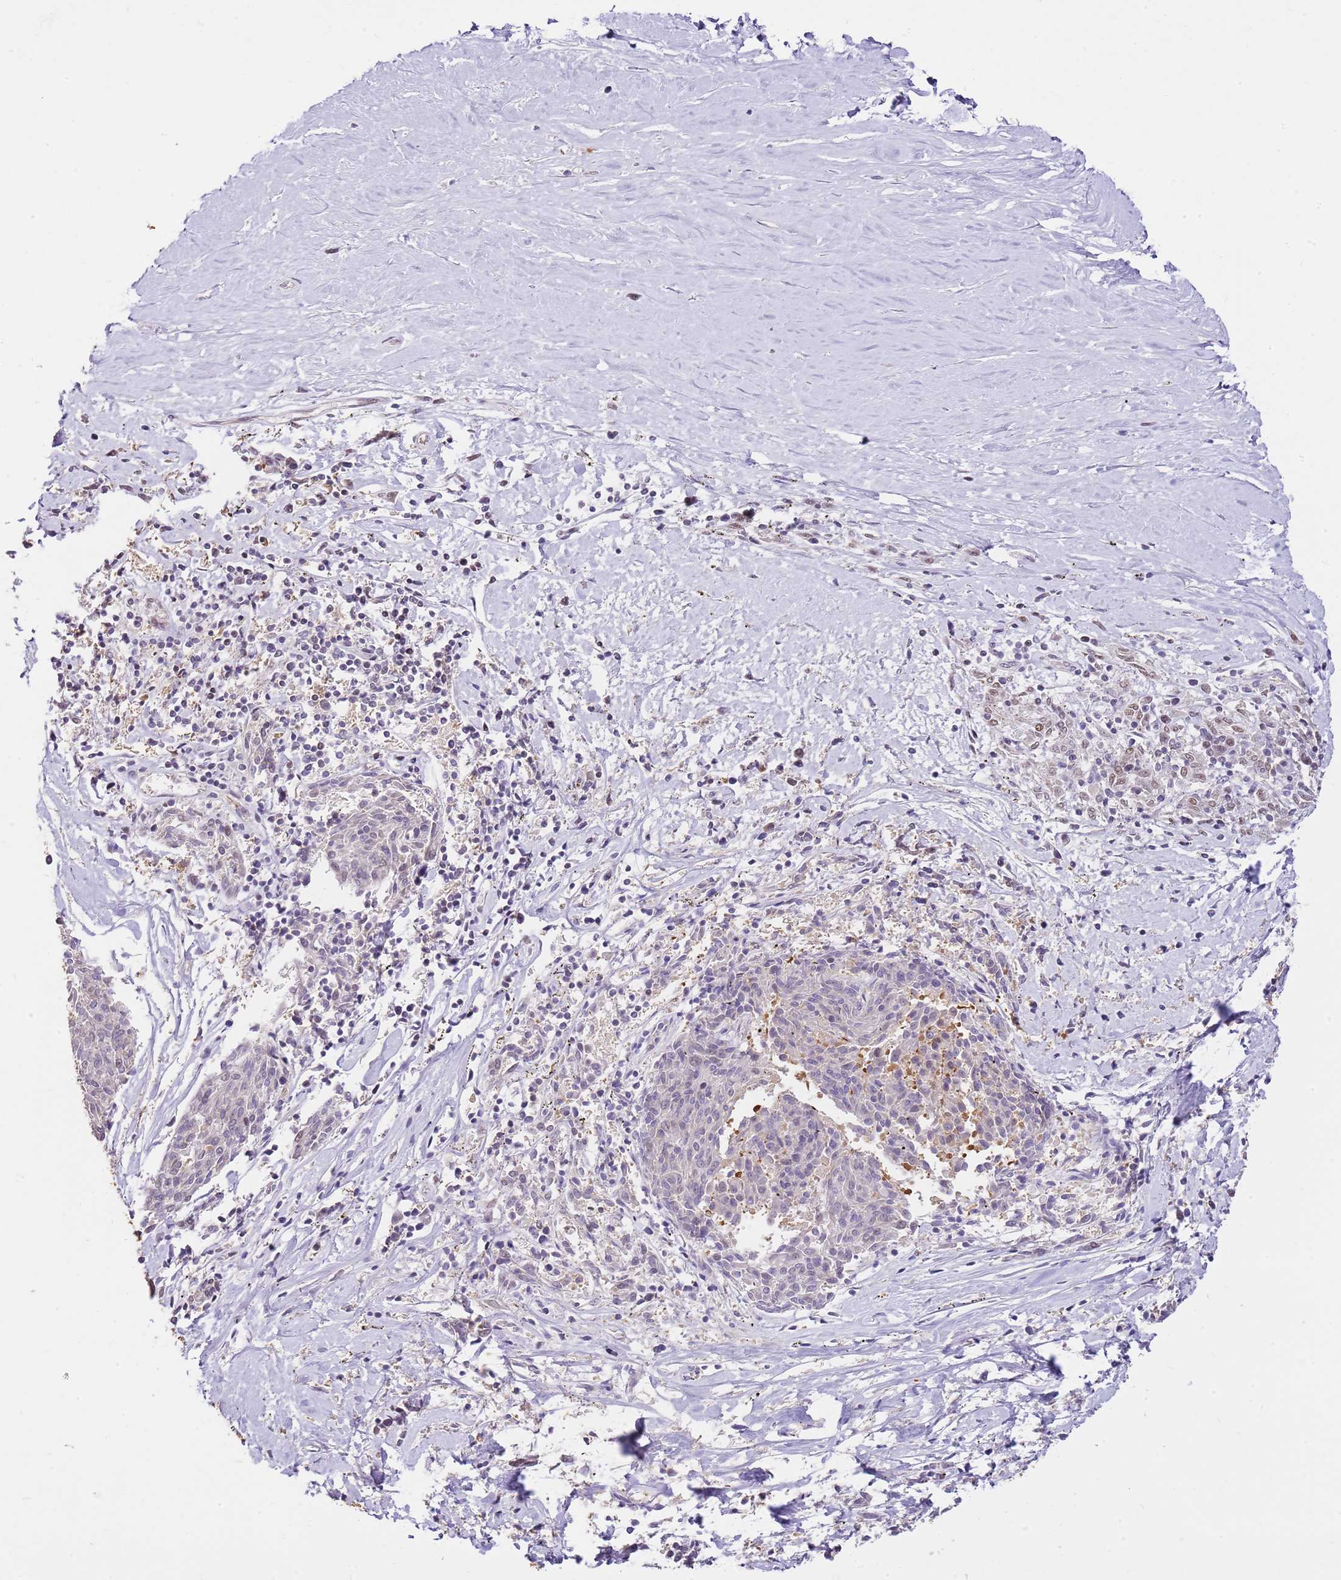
{"staining": {"intensity": "negative", "quantity": "none", "location": "none"}, "tissue": "melanoma", "cell_type": "Tumor cells", "image_type": "cancer", "snomed": [{"axis": "morphology", "description": "Malignant melanoma, NOS"}, {"axis": "topography", "description": "Skin"}], "caption": "This micrograph is of melanoma stained with immunohistochemistry to label a protein in brown with the nuclei are counter-stained blue. There is no staining in tumor cells. (IHC, brightfield microscopy, high magnification).", "gene": "RFK", "patient": {"sex": "female", "age": 72}}